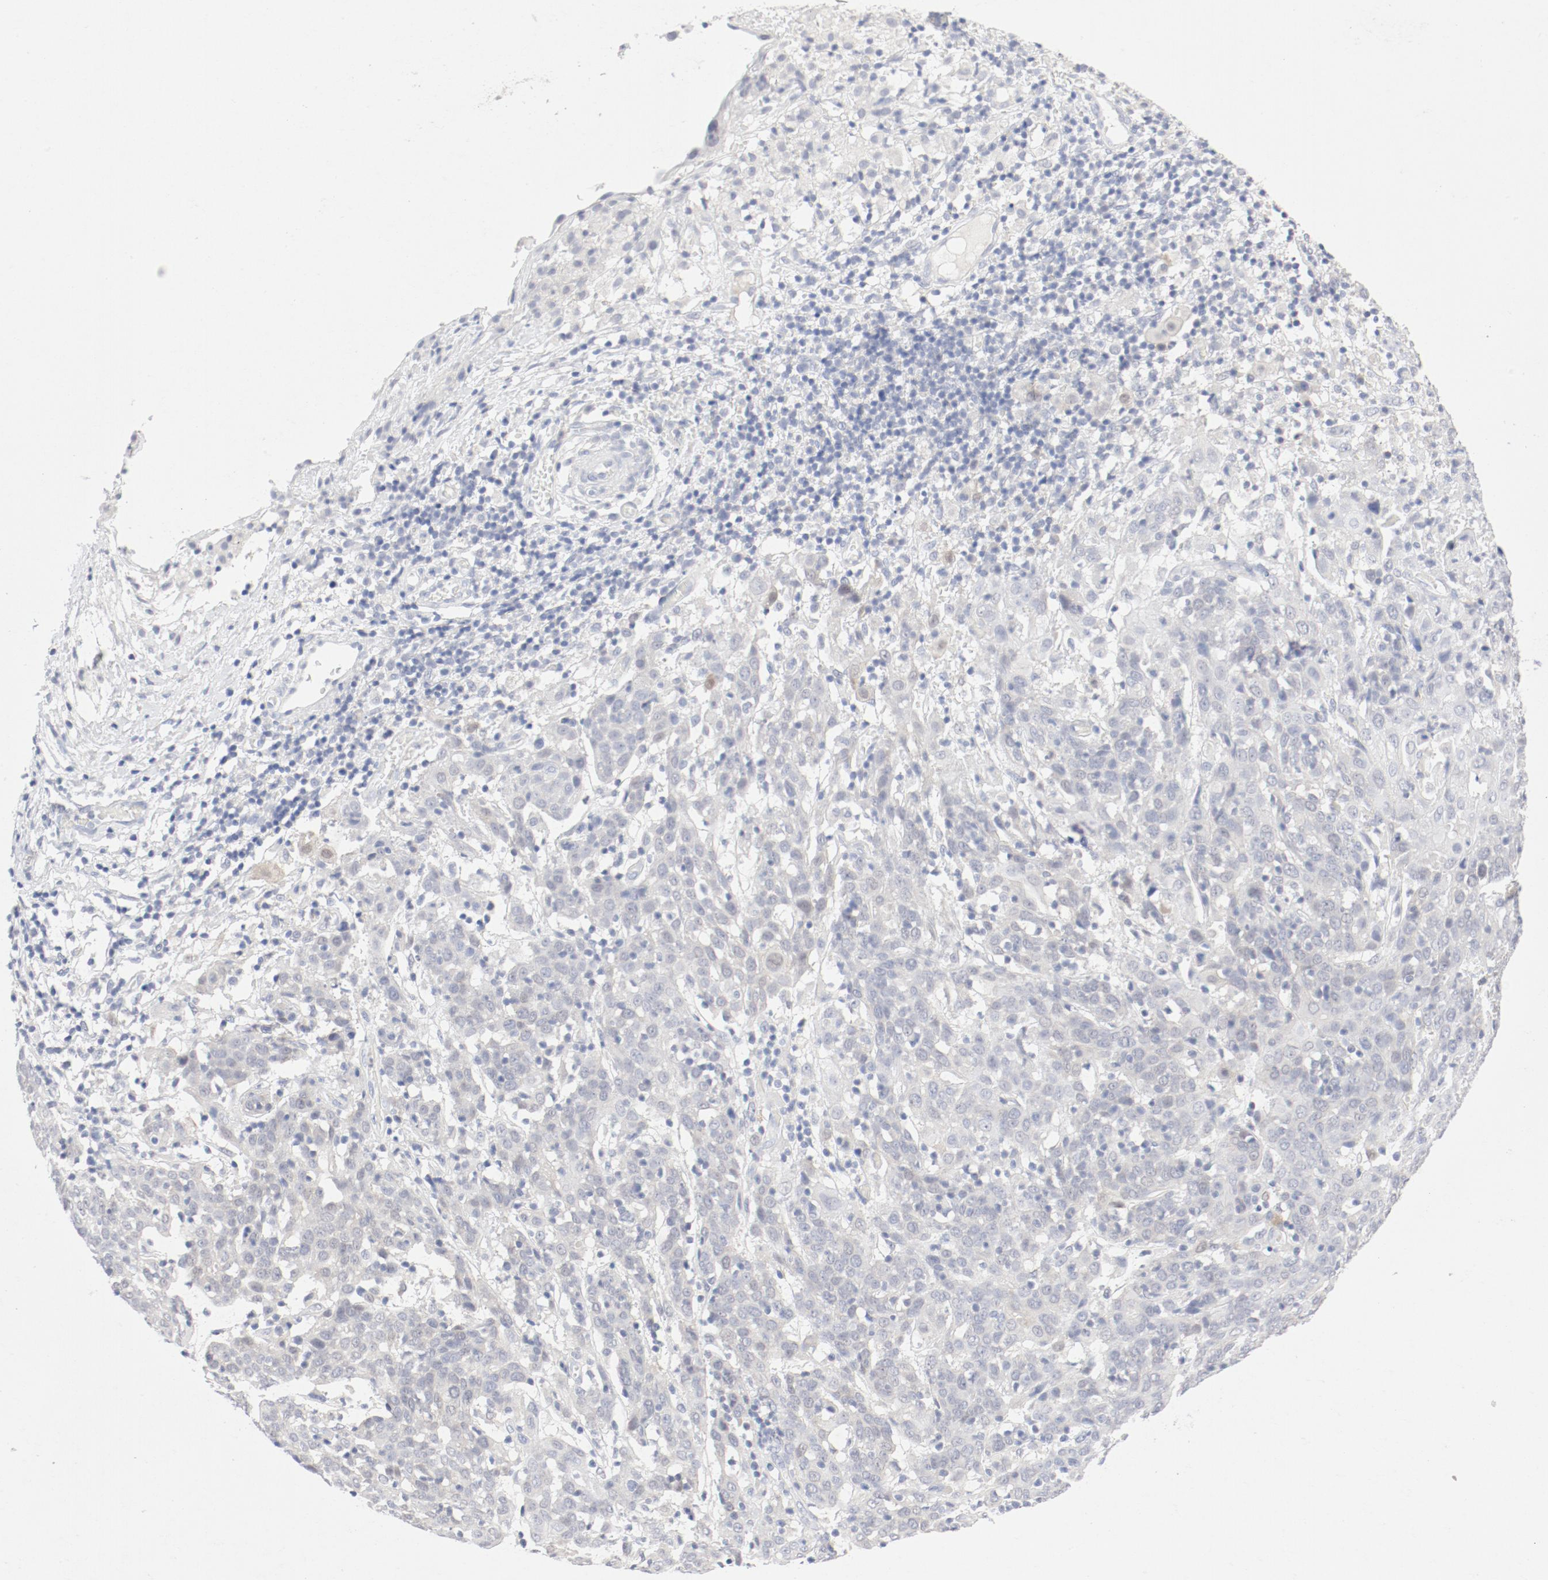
{"staining": {"intensity": "negative", "quantity": "none", "location": "none"}, "tissue": "cervical cancer", "cell_type": "Tumor cells", "image_type": "cancer", "snomed": [{"axis": "morphology", "description": "Normal tissue, NOS"}, {"axis": "morphology", "description": "Squamous cell carcinoma, NOS"}, {"axis": "topography", "description": "Cervix"}], "caption": "Cervical cancer was stained to show a protein in brown. There is no significant expression in tumor cells.", "gene": "PGM1", "patient": {"sex": "female", "age": 67}}